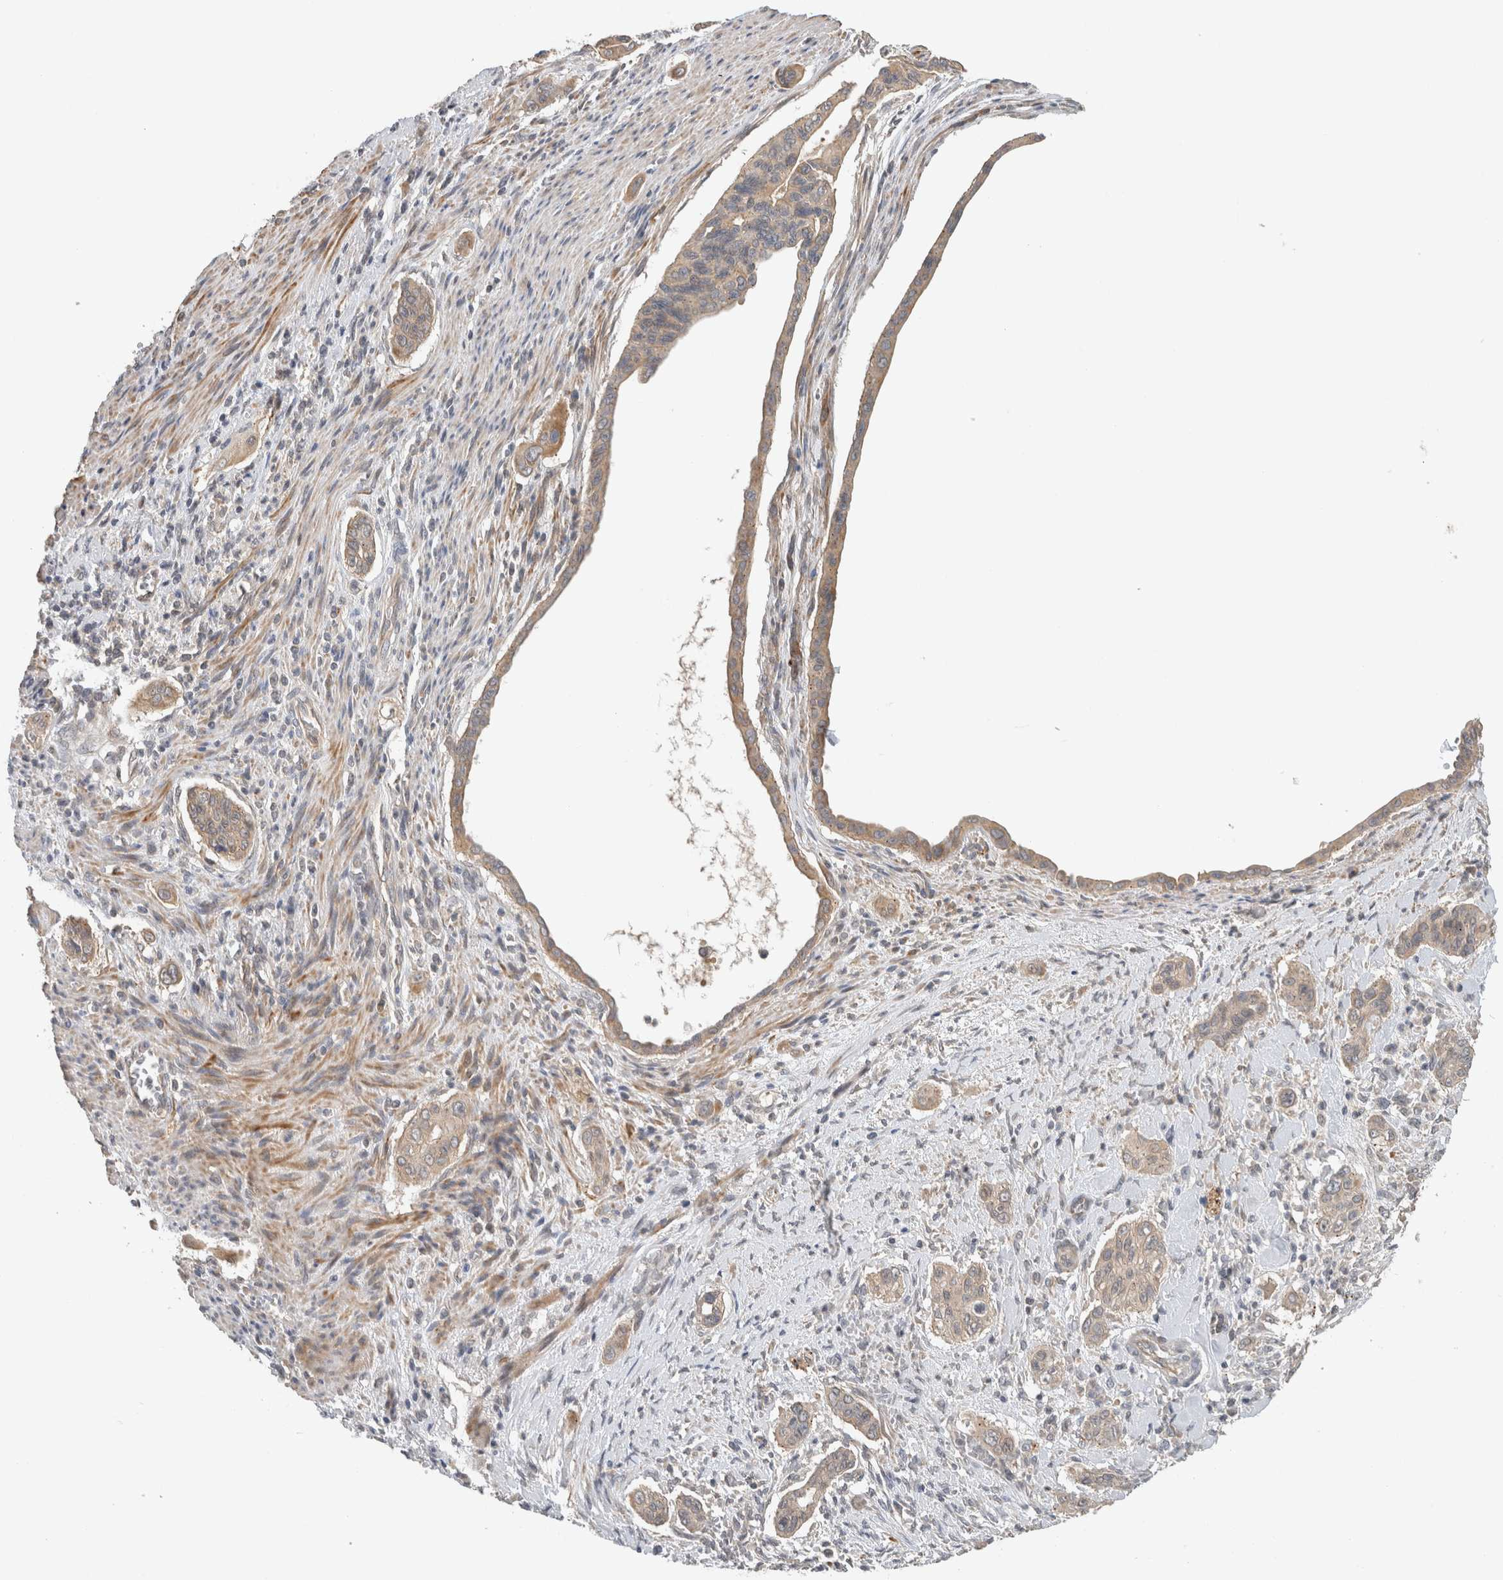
{"staining": {"intensity": "weak", "quantity": "25%-75%", "location": "cytoplasmic/membranous"}, "tissue": "pancreatic cancer", "cell_type": "Tumor cells", "image_type": "cancer", "snomed": [{"axis": "morphology", "description": "Adenocarcinoma, NOS"}, {"axis": "topography", "description": "Pancreas"}], "caption": "Adenocarcinoma (pancreatic) tissue displays weak cytoplasmic/membranous positivity in approximately 25%-75% of tumor cells", "gene": "ERCC6L2", "patient": {"sex": "male", "age": 77}}